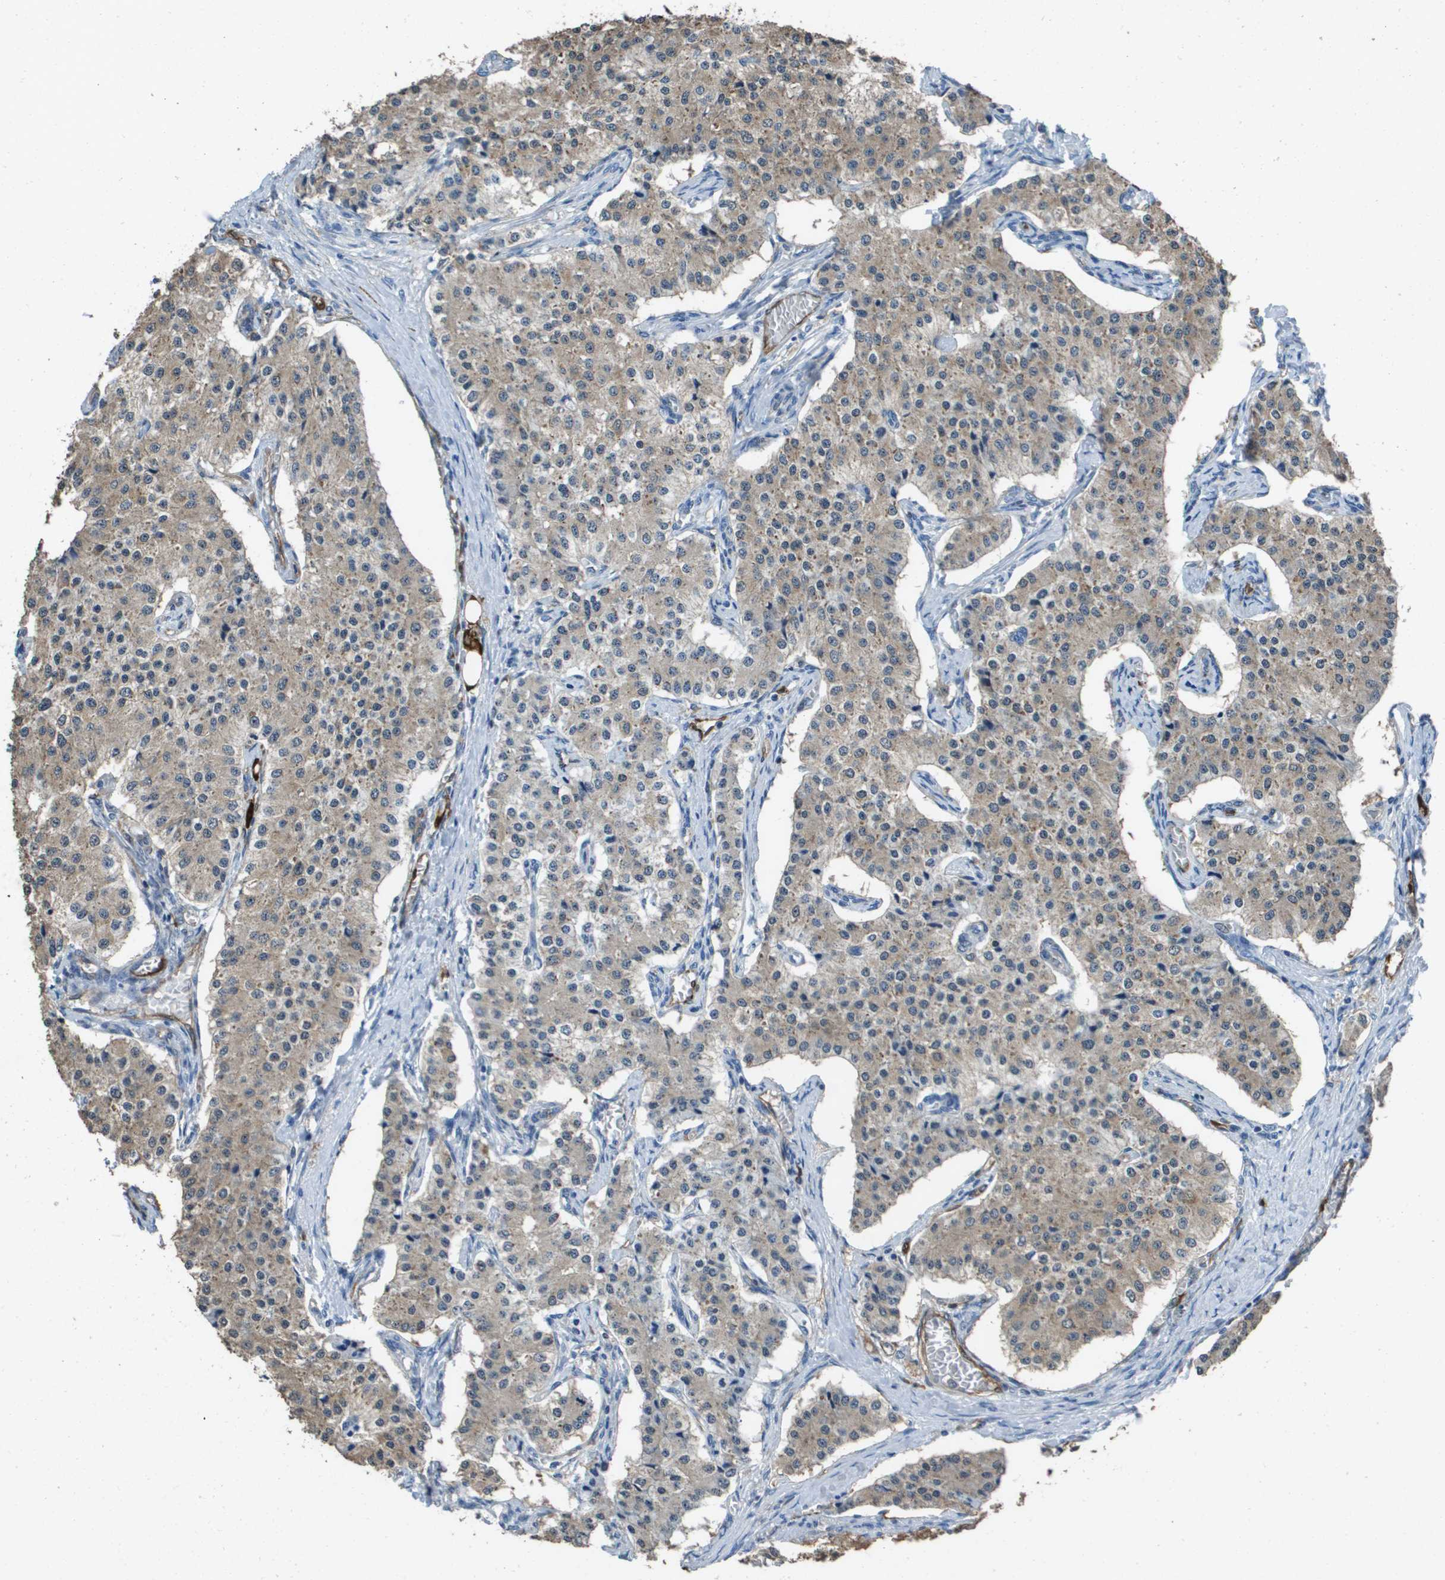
{"staining": {"intensity": "weak", "quantity": ">75%", "location": "cytoplasmic/membranous"}, "tissue": "carcinoid", "cell_type": "Tumor cells", "image_type": "cancer", "snomed": [{"axis": "morphology", "description": "Carcinoid, malignant, NOS"}, {"axis": "topography", "description": "Colon"}], "caption": "Carcinoid (malignant) stained with immunohistochemistry (IHC) shows weak cytoplasmic/membranous staining in about >75% of tumor cells.", "gene": "FABP5", "patient": {"sex": "female", "age": 52}}